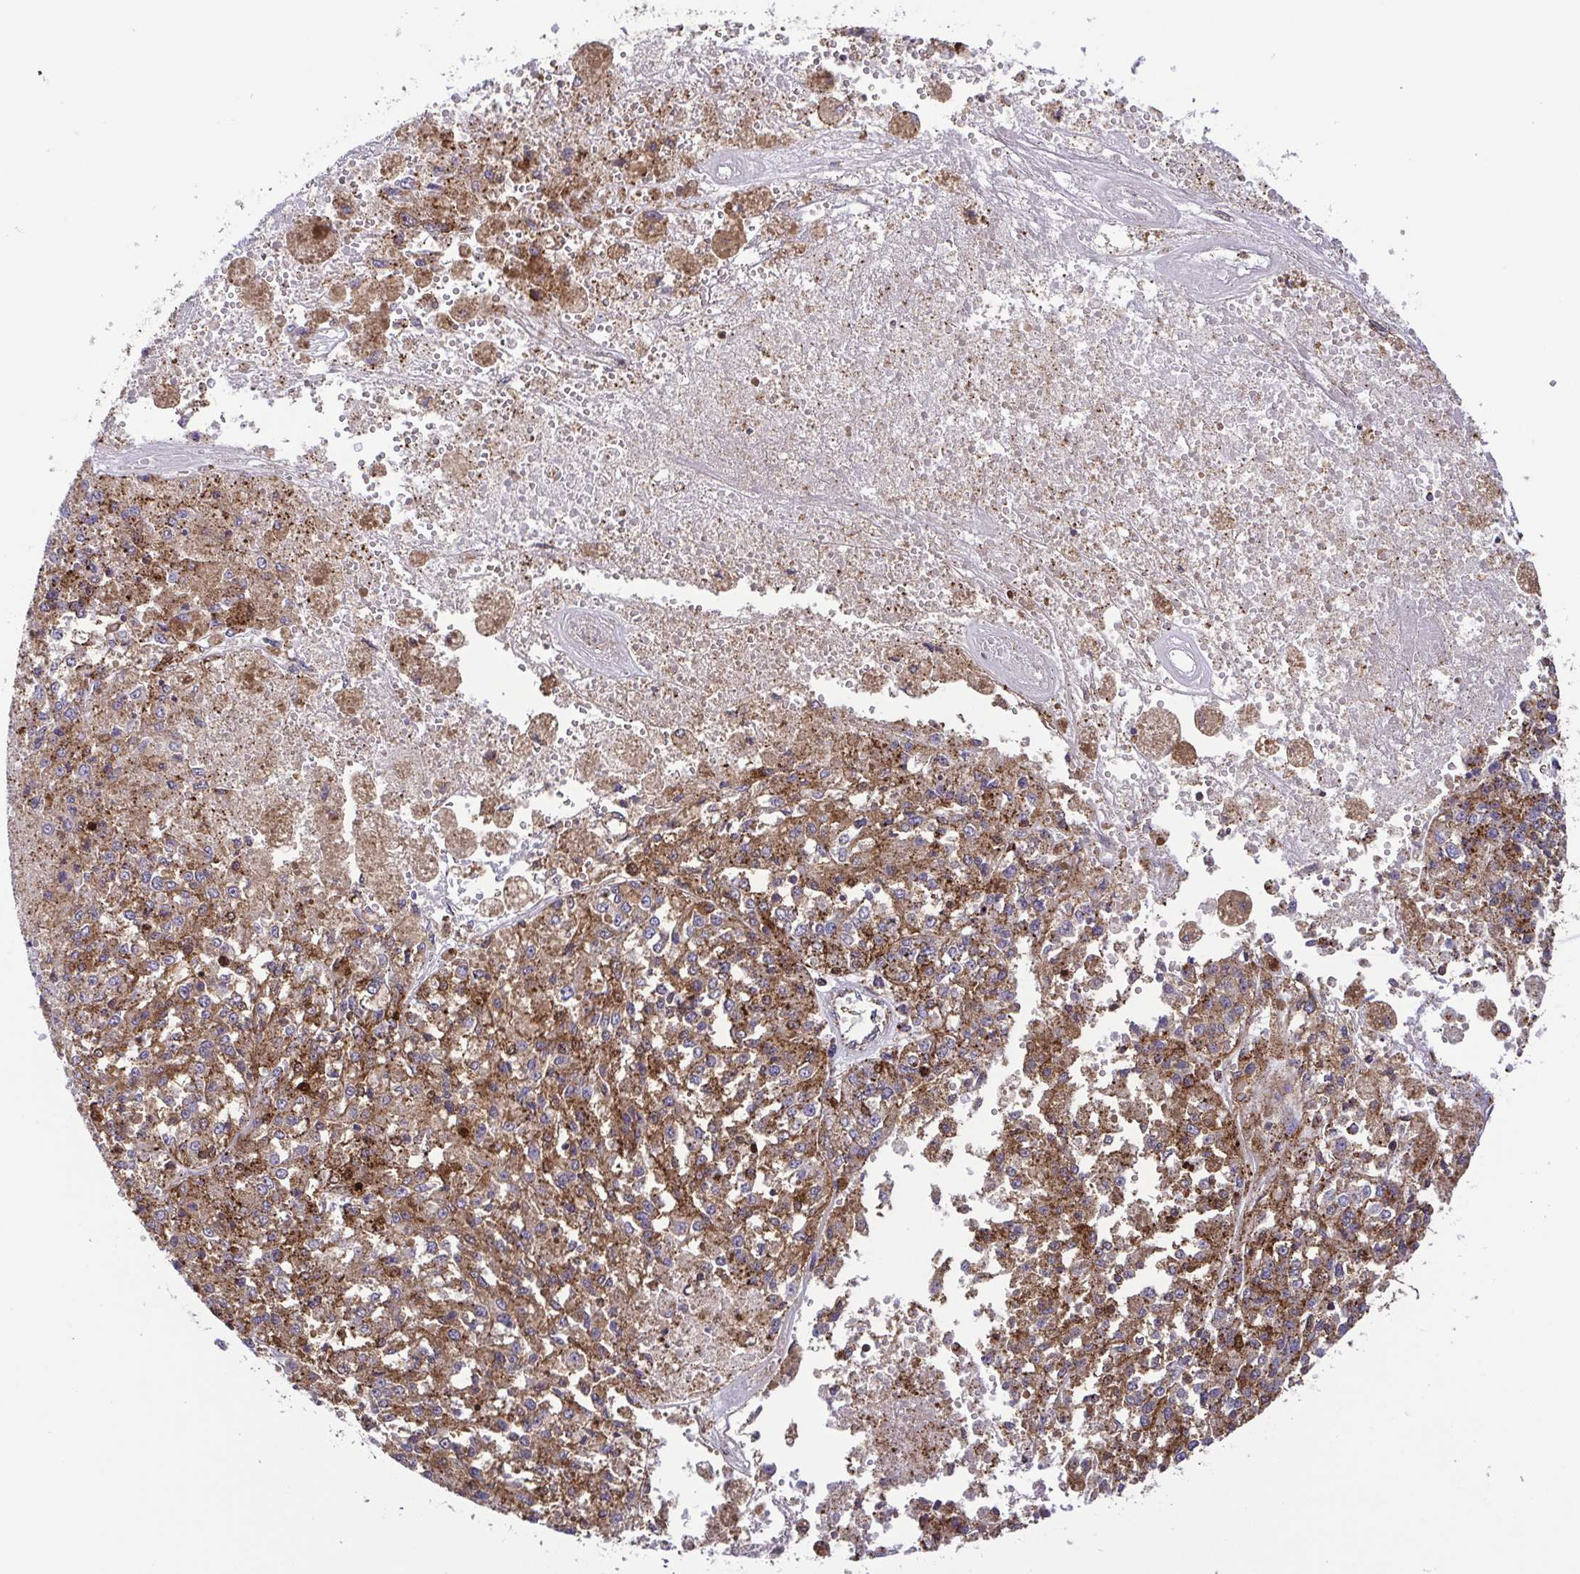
{"staining": {"intensity": "moderate", "quantity": ">75%", "location": "cytoplasmic/membranous"}, "tissue": "melanoma", "cell_type": "Tumor cells", "image_type": "cancer", "snomed": [{"axis": "morphology", "description": "Malignant melanoma, Metastatic site"}, {"axis": "topography", "description": "Lymph node"}], "caption": "Immunohistochemical staining of melanoma shows moderate cytoplasmic/membranous protein expression in about >75% of tumor cells.", "gene": "CHMP1B", "patient": {"sex": "female", "age": 64}}